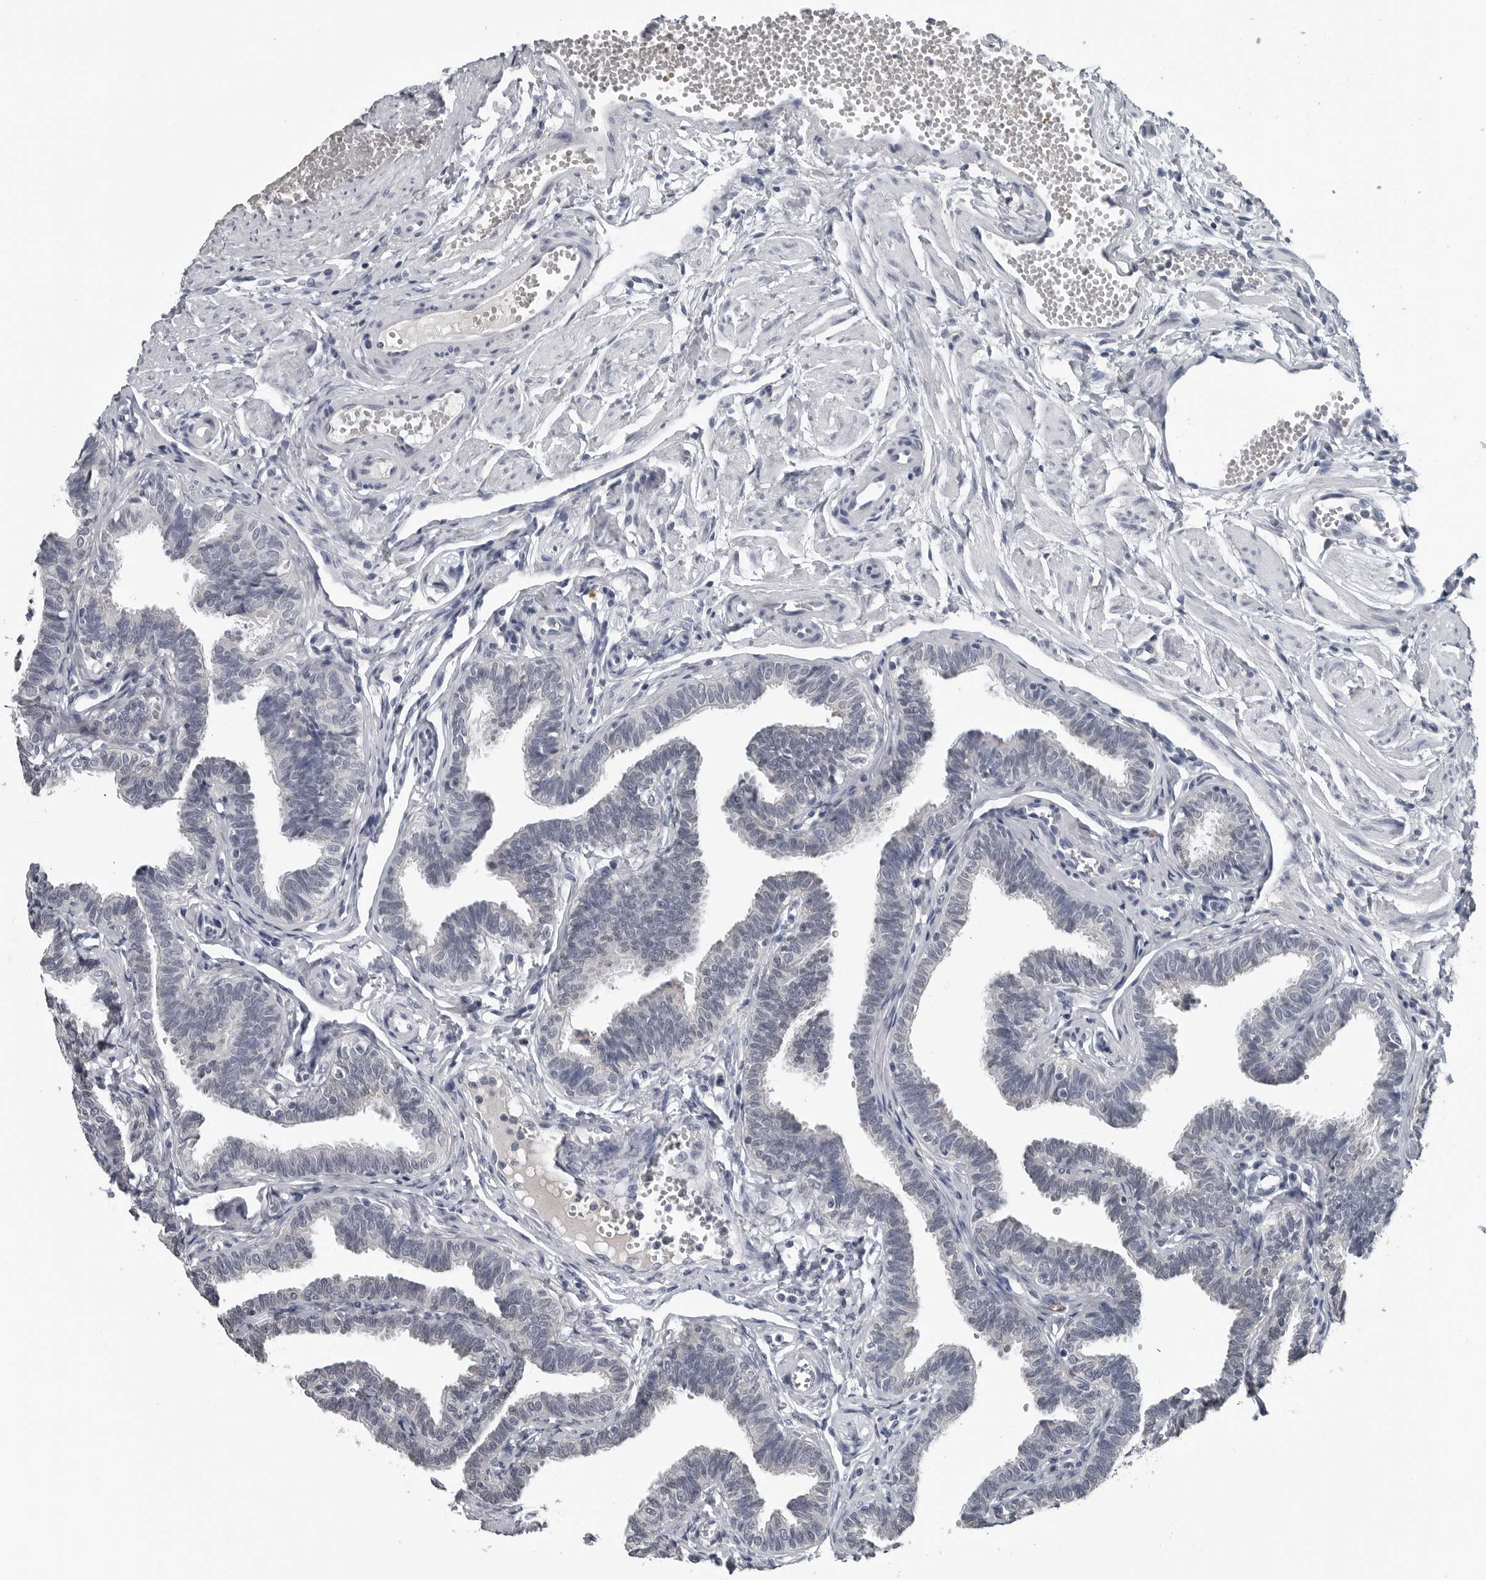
{"staining": {"intensity": "negative", "quantity": "none", "location": "none"}, "tissue": "fallopian tube", "cell_type": "Glandular cells", "image_type": "normal", "snomed": [{"axis": "morphology", "description": "Normal tissue, NOS"}, {"axis": "topography", "description": "Fallopian tube"}, {"axis": "topography", "description": "Ovary"}], "caption": "Glandular cells show no significant protein positivity in benign fallopian tube. (DAB immunohistochemistry, high magnification).", "gene": "SPINK1", "patient": {"sex": "female", "age": 23}}